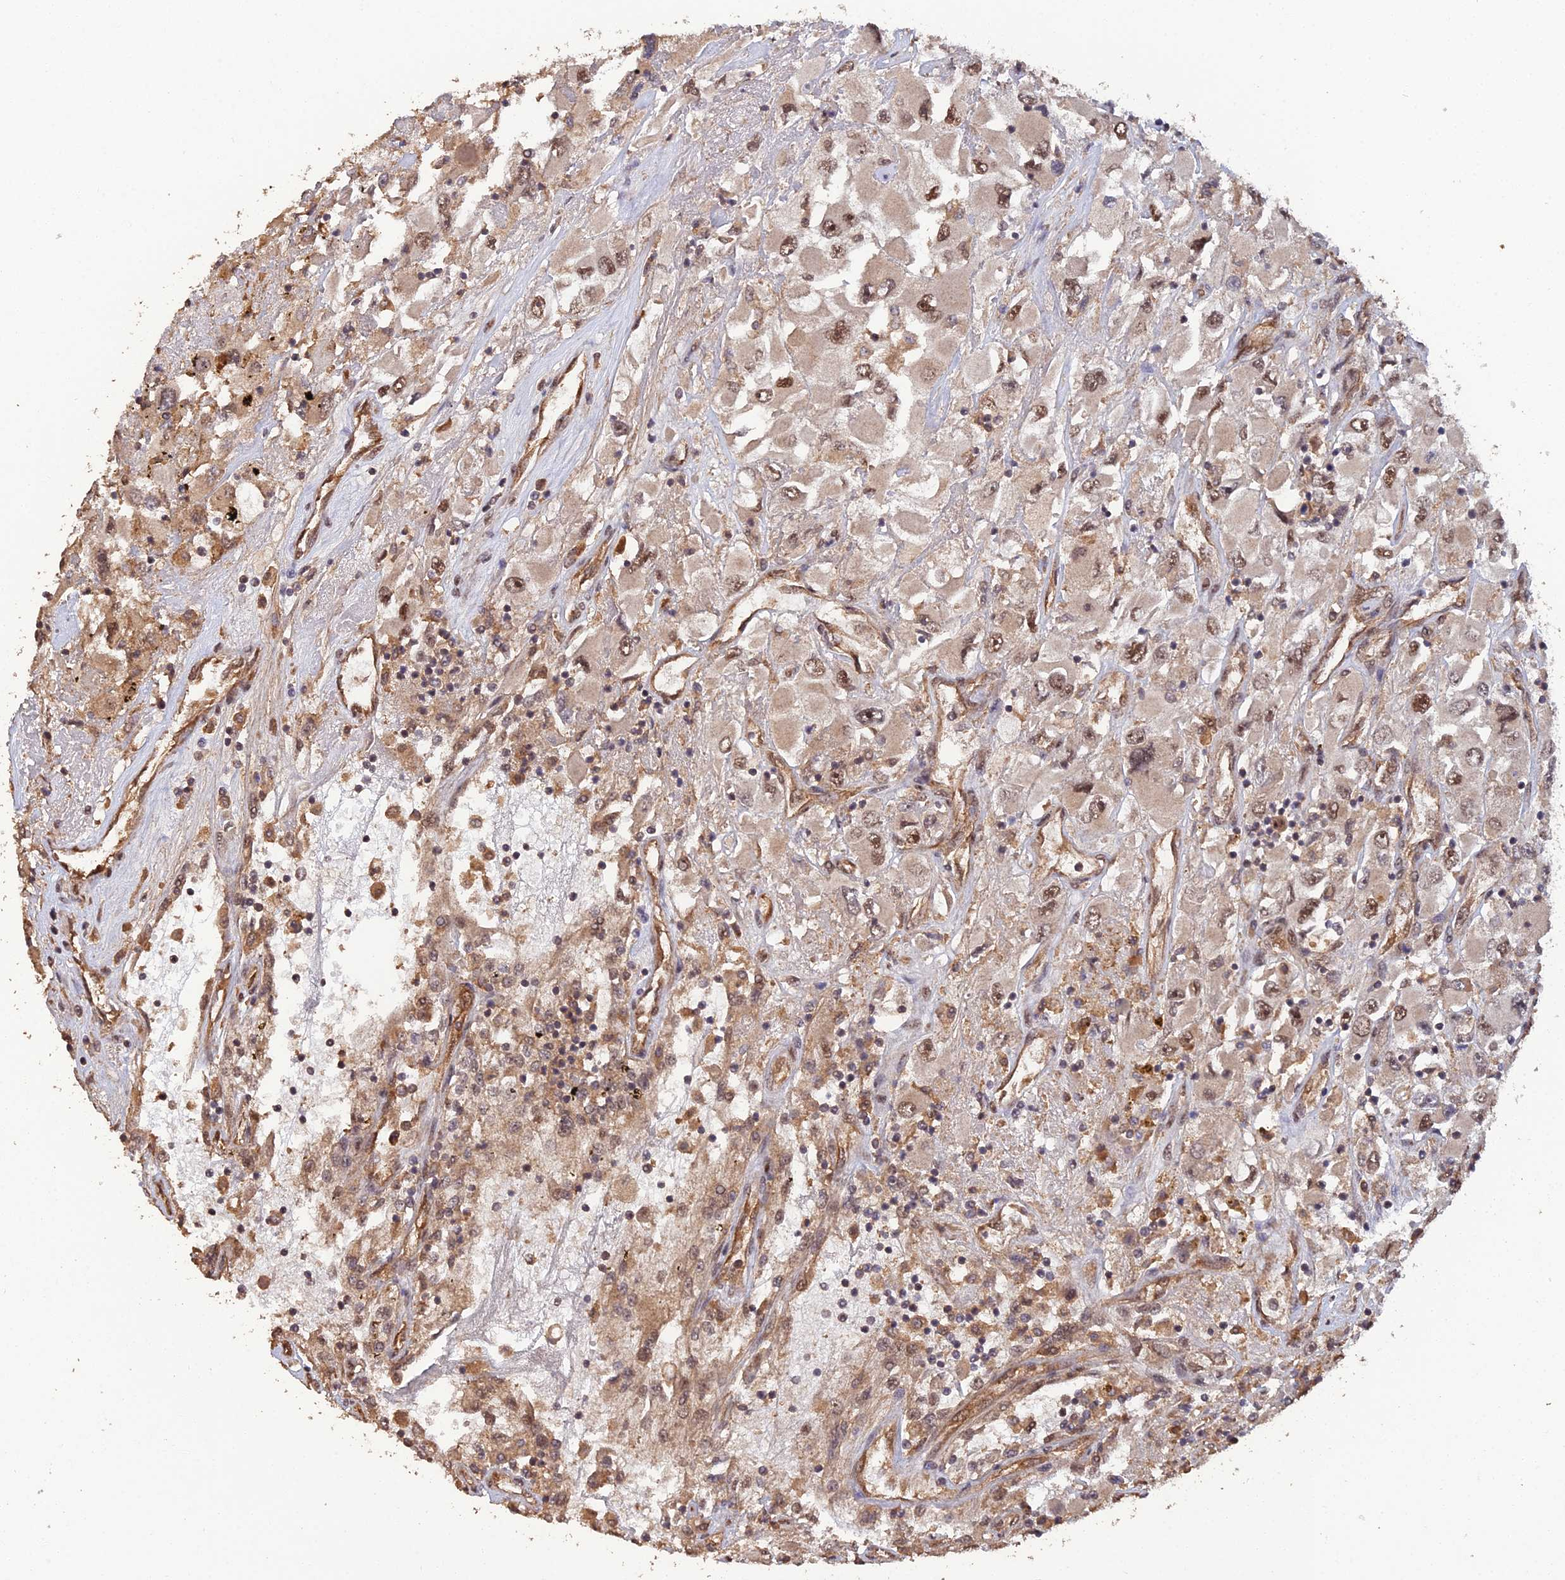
{"staining": {"intensity": "moderate", "quantity": ">75%", "location": "cytoplasmic/membranous,nuclear"}, "tissue": "renal cancer", "cell_type": "Tumor cells", "image_type": "cancer", "snomed": [{"axis": "morphology", "description": "Adenocarcinoma, NOS"}, {"axis": "topography", "description": "Kidney"}], "caption": "Immunohistochemical staining of human renal adenocarcinoma reveals moderate cytoplasmic/membranous and nuclear protein positivity in about >75% of tumor cells. The protein is stained brown, and the nuclei are stained in blue (DAB (3,3'-diaminobenzidine) IHC with brightfield microscopy, high magnification).", "gene": "RALGAPA2", "patient": {"sex": "female", "age": 52}}